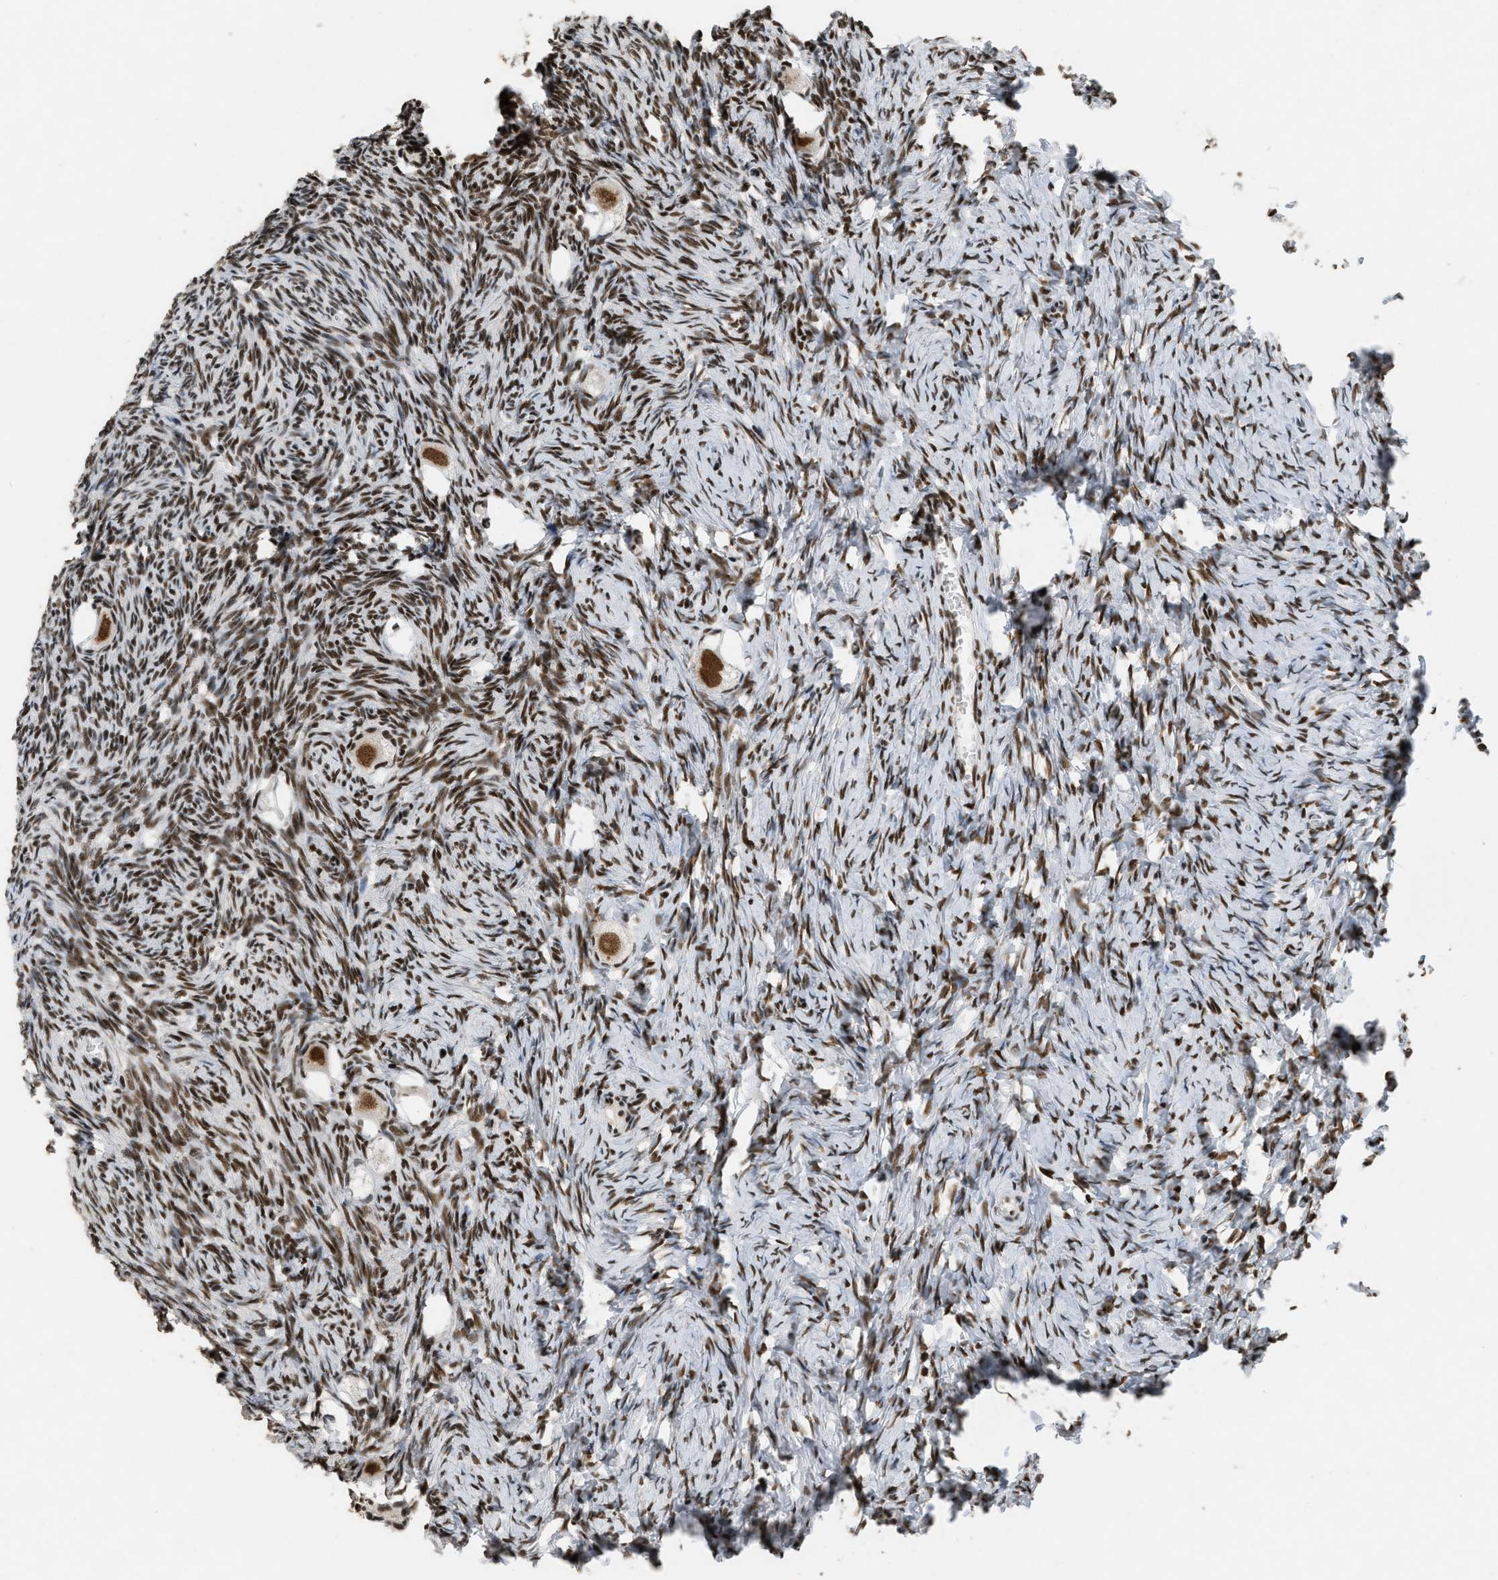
{"staining": {"intensity": "strong", "quantity": ">75%", "location": "nuclear"}, "tissue": "ovary", "cell_type": "Follicle cells", "image_type": "normal", "snomed": [{"axis": "morphology", "description": "Normal tissue, NOS"}, {"axis": "topography", "description": "Ovary"}], "caption": "DAB (3,3'-diaminobenzidine) immunohistochemical staining of benign human ovary demonstrates strong nuclear protein expression in about >75% of follicle cells.", "gene": "SMARCB1", "patient": {"sex": "female", "age": 27}}